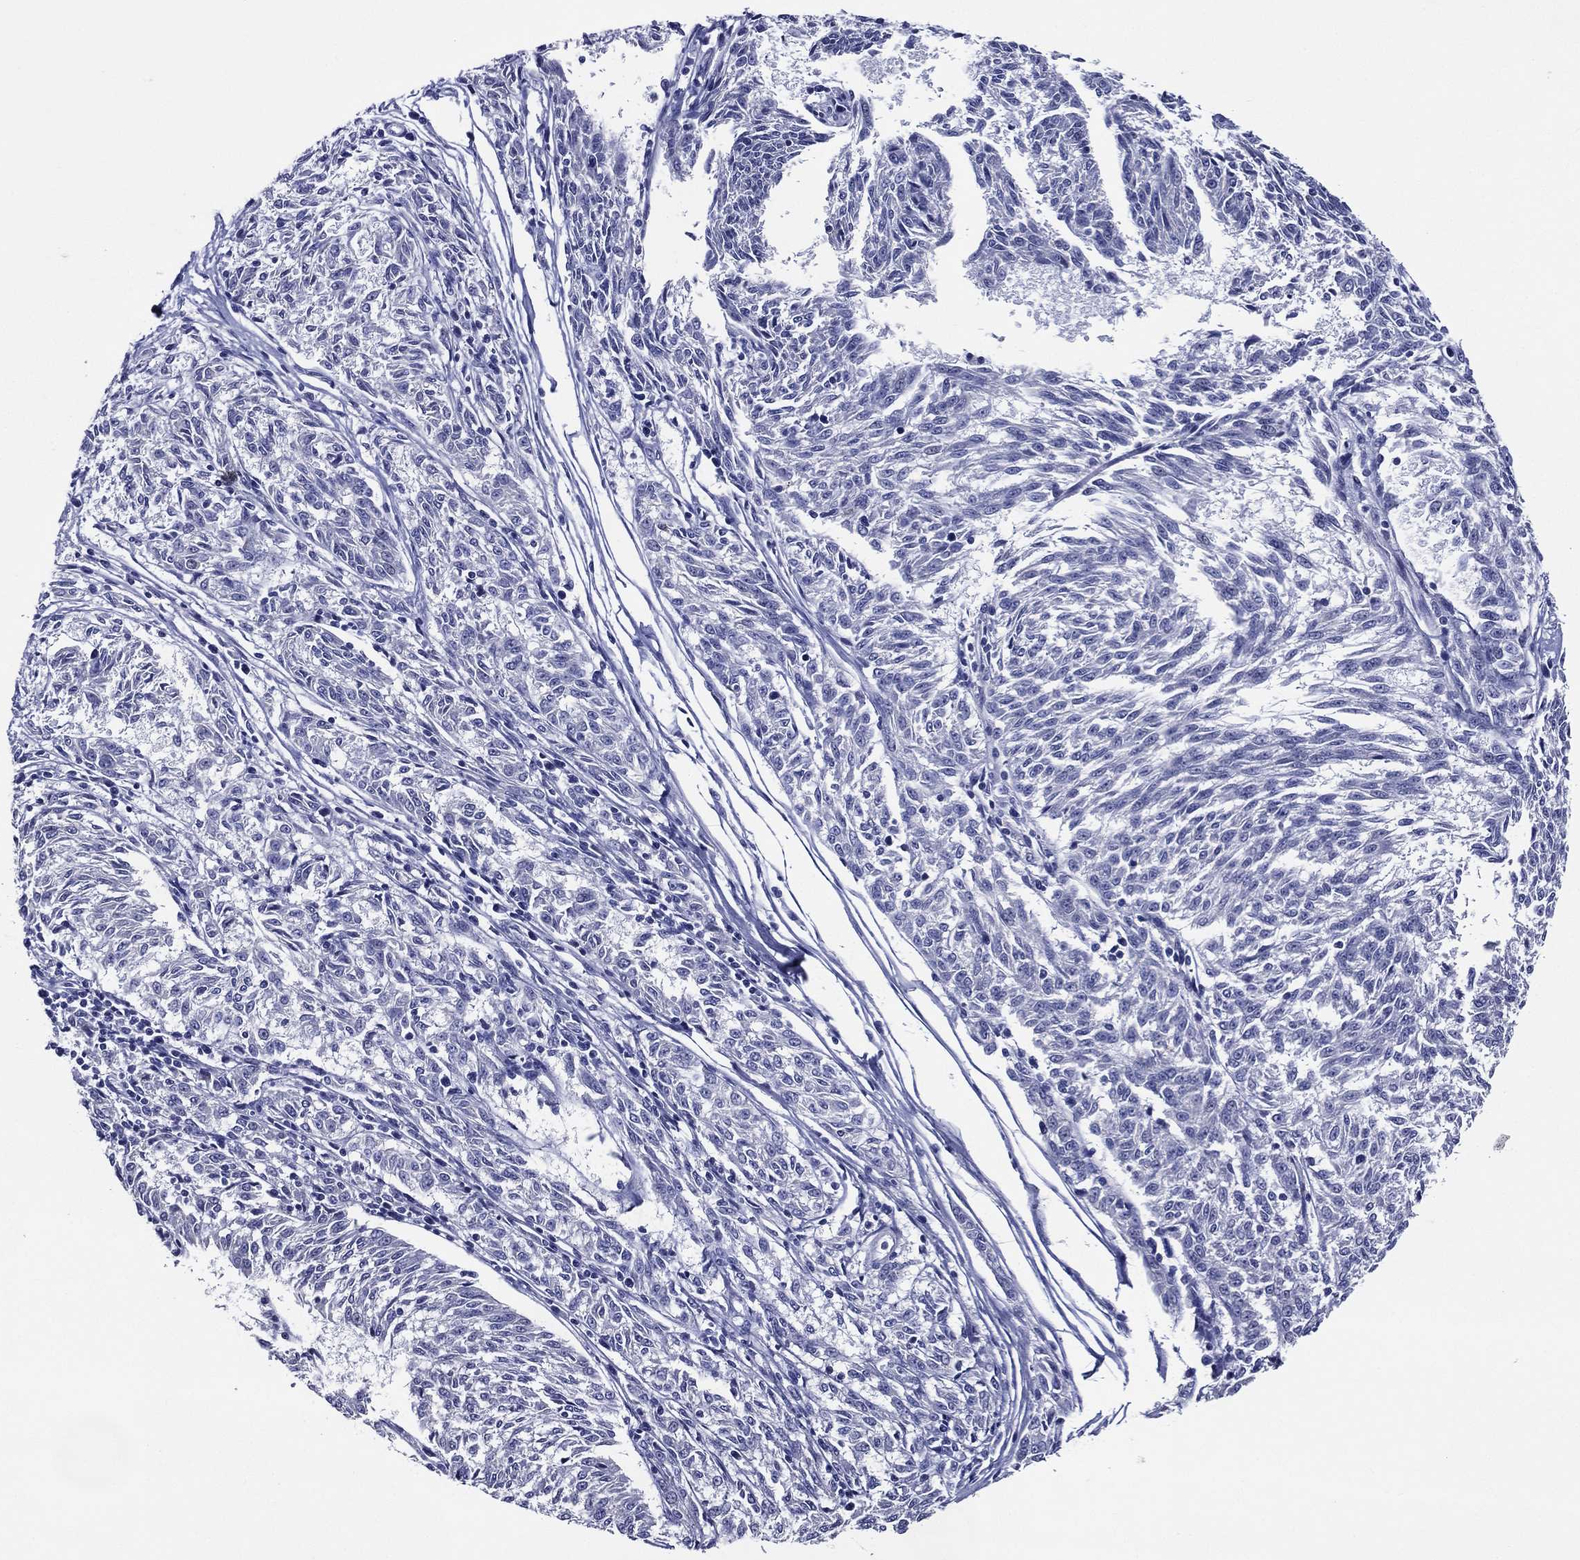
{"staining": {"intensity": "negative", "quantity": "none", "location": "none"}, "tissue": "melanoma", "cell_type": "Tumor cells", "image_type": "cancer", "snomed": [{"axis": "morphology", "description": "Malignant melanoma, NOS"}, {"axis": "topography", "description": "Skin"}], "caption": "Photomicrograph shows no significant protein positivity in tumor cells of malignant melanoma.", "gene": "ACE2", "patient": {"sex": "female", "age": 72}}